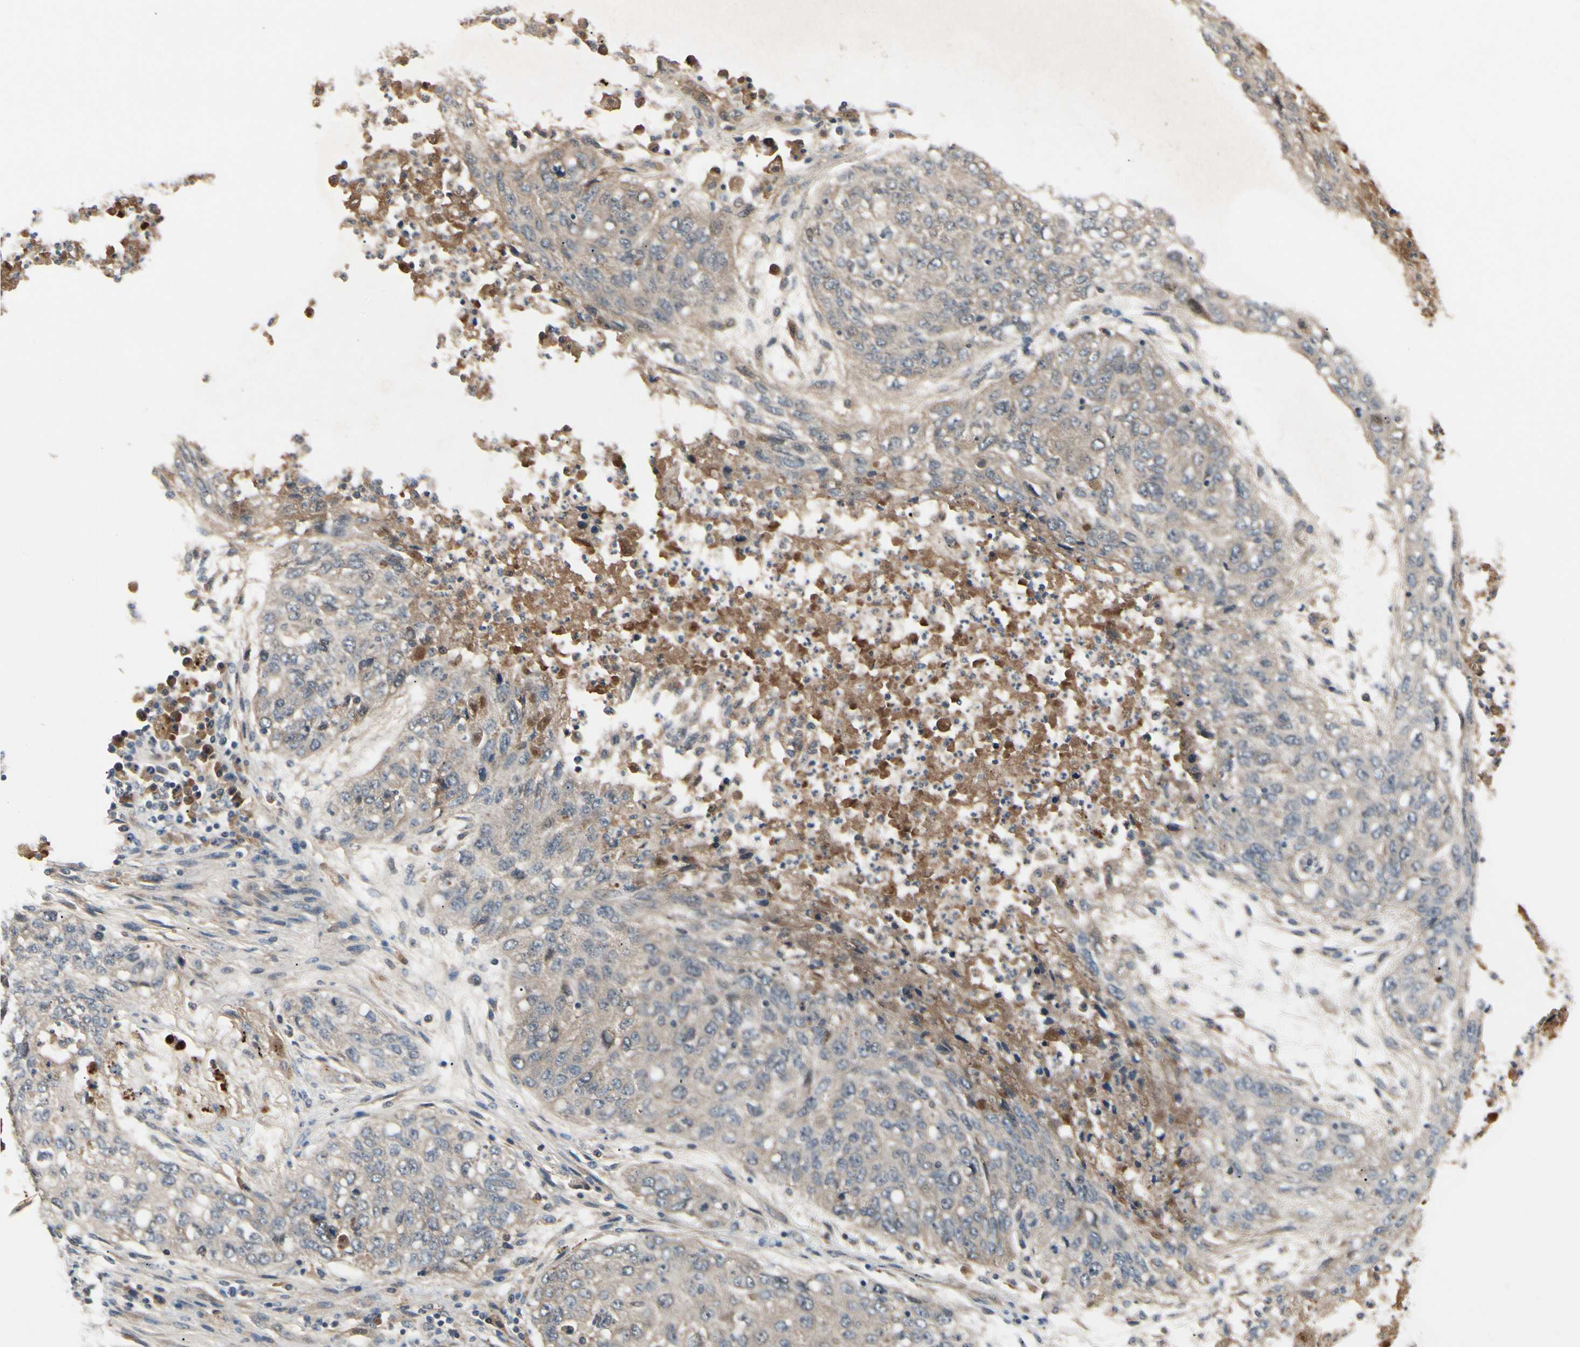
{"staining": {"intensity": "weak", "quantity": "25%-75%", "location": "cytoplasmic/membranous"}, "tissue": "lung cancer", "cell_type": "Tumor cells", "image_type": "cancer", "snomed": [{"axis": "morphology", "description": "Squamous cell carcinoma, NOS"}, {"axis": "topography", "description": "Lung"}], "caption": "Protein expression analysis of human lung squamous cell carcinoma reveals weak cytoplasmic/membranous positivity in approximately 25%-75% of tumor cells.", "gene": "RNF14", "patient": {"sex": "female", "age": 63}}